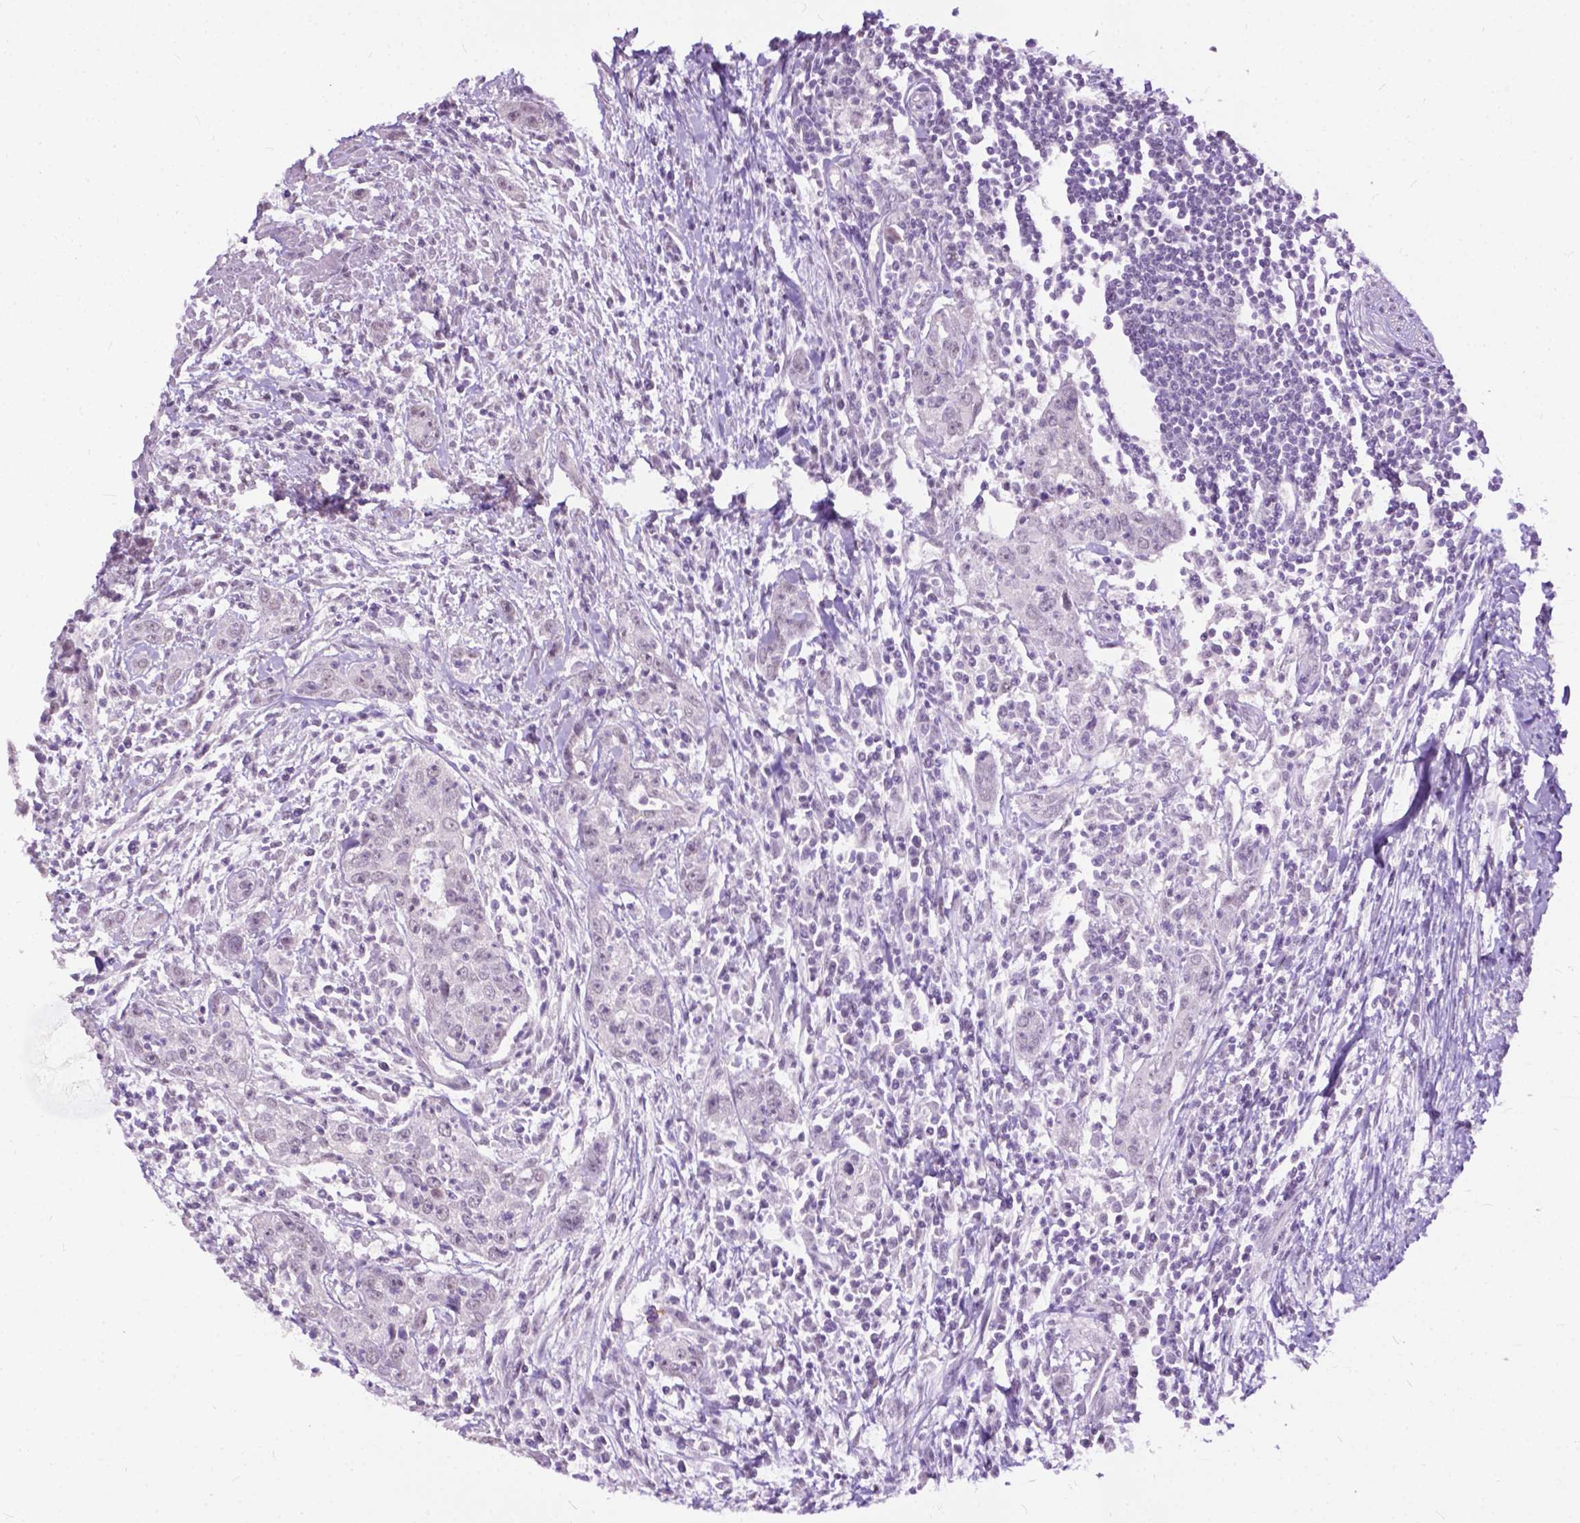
{"staining": {"intensity": "negative", "quantity": "none", "location": "none"}, "tissue": "urothelial cancer", "cell_type": "Tumor cells", "image_type": "cancer", "snomed": [{"axis": "morphology", "description": "Urothelial carcinoma, High grade"}, {"axis": "topography", "description": "Urinary bladder"}], "caption": "Micrograph shows no significant protein staining in tumor cells of urothelial cancer.", "gene": "GPR37L1", "patient": {"sex": "male", "age": 83}}